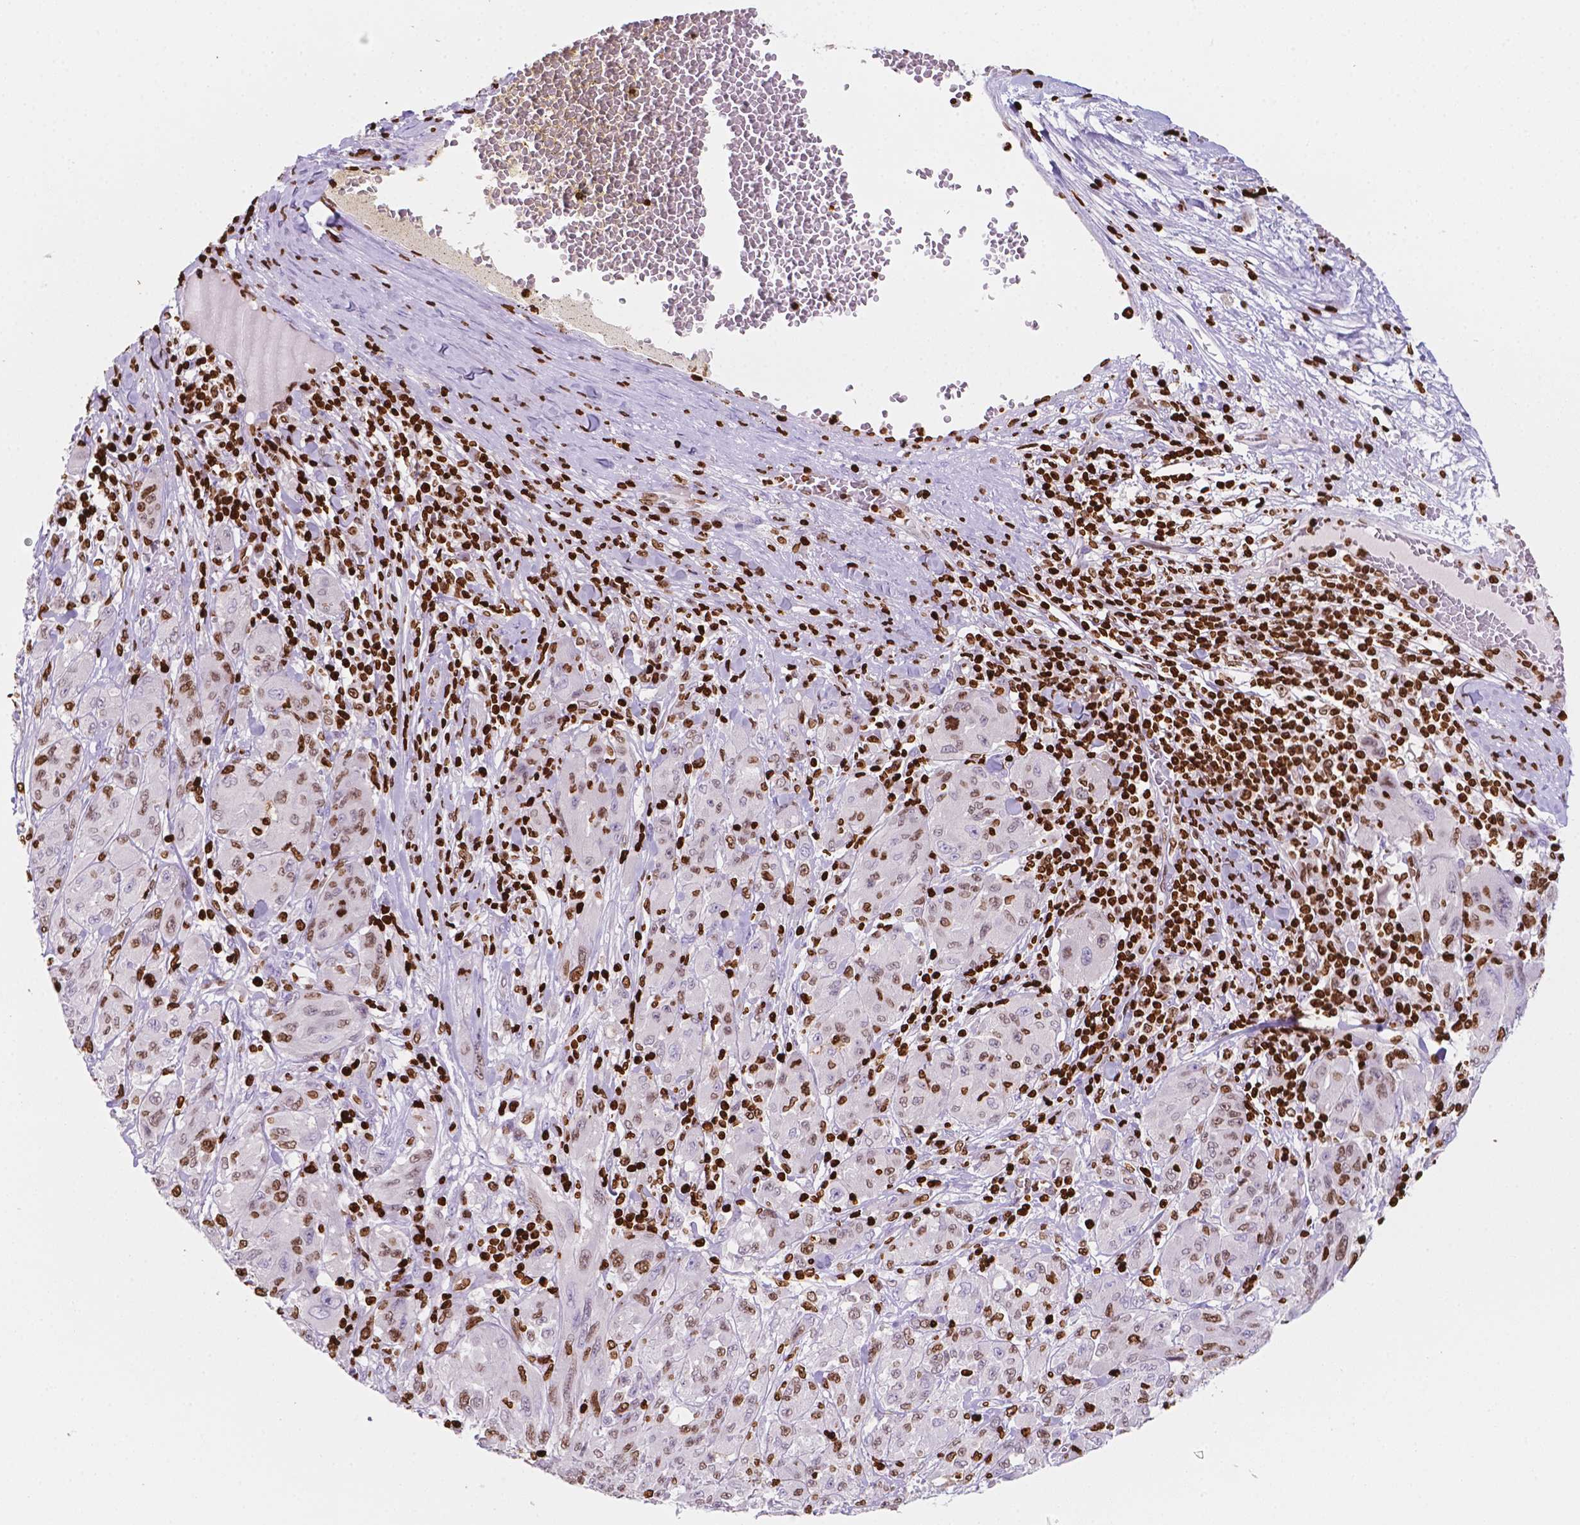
{"staining": {"intensity": "moderate", "quantity": "25%-75%", "location": "nuclear"}, "tissue": "melanoma", "cell_type": "Tumor cells", "image_type": "cancer", "snomed": [{"axis": "morphology", "description": "Malignant melanoma, NOS"}, {"axis": "topography", "description": "Skin"}], "caption": "Brown immunohistochemical staining in human malignant melanoma exhibits moderate nuclear expression in approximately 25%-75% of tumor cells.", "gene": "CBY3", "patient": {"sex": "female", "age": 91}}